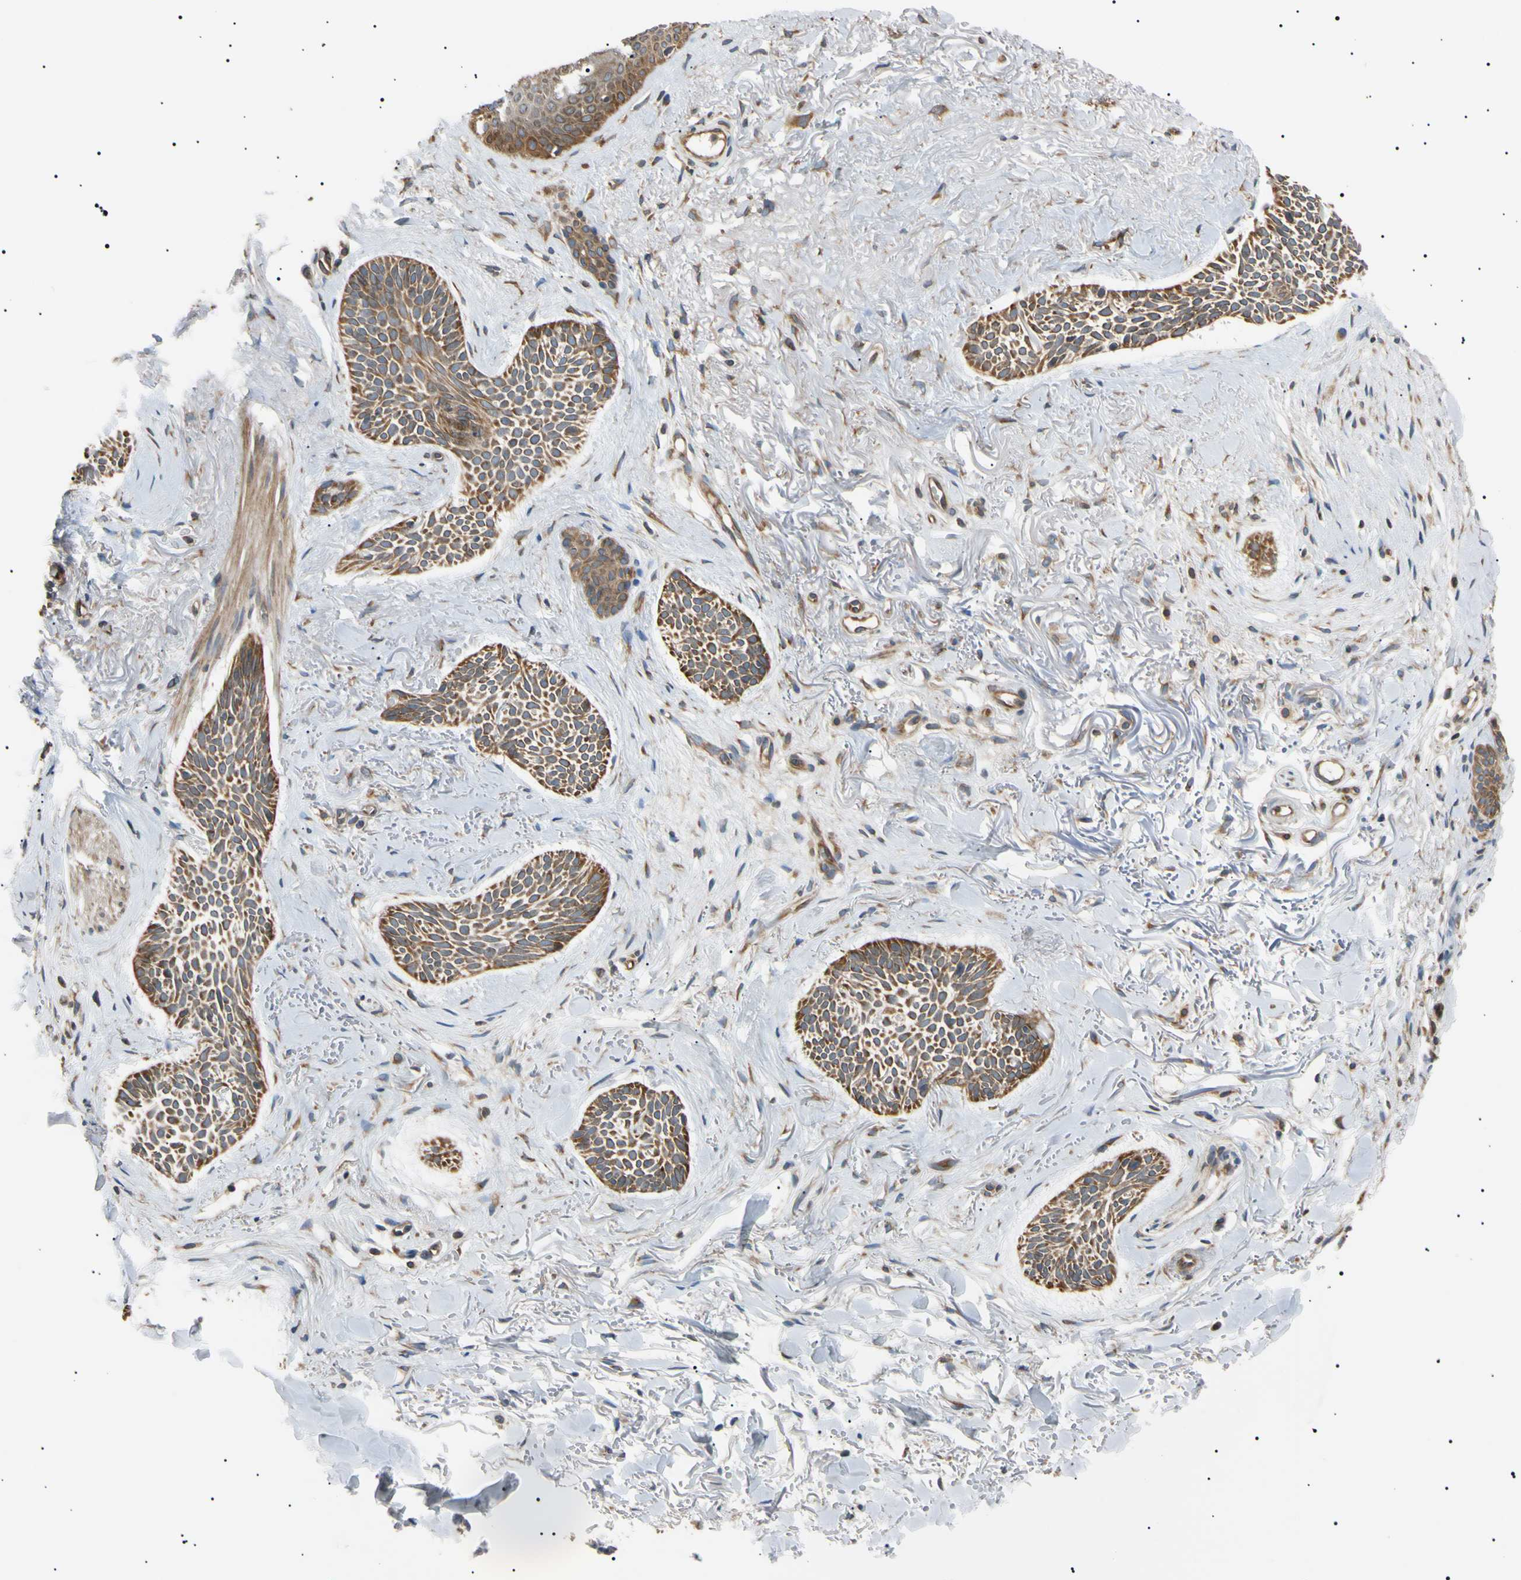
{"staining": {"intensity": "strong", "quantity": ">75%", "location": "cytoplasmic/membranous"}, "tissue": "skin cancer", "cell_type": "Tumor cells", "image_type": "cancer", "snomed": [{"axis": "morphology", "description": "Normal tissue, NOS"}, {"axis": "morphology", "description": "Basal cell carcinoma"}, {"axis": "topography", "description": "Skin"}], "caption": "Immunohistochemistry histopathology image of neoplastic tissue: human skin basal cell carcinoma stained using immunohistochemistry displays high levels of strong protein expression localized specifically in the cytoplasmic/membranous of tumor cells, appearing as a cytoplasmic/membranous brown color.", "gene": "VAPA", "patient": {"sex": "female", "age": 84}}